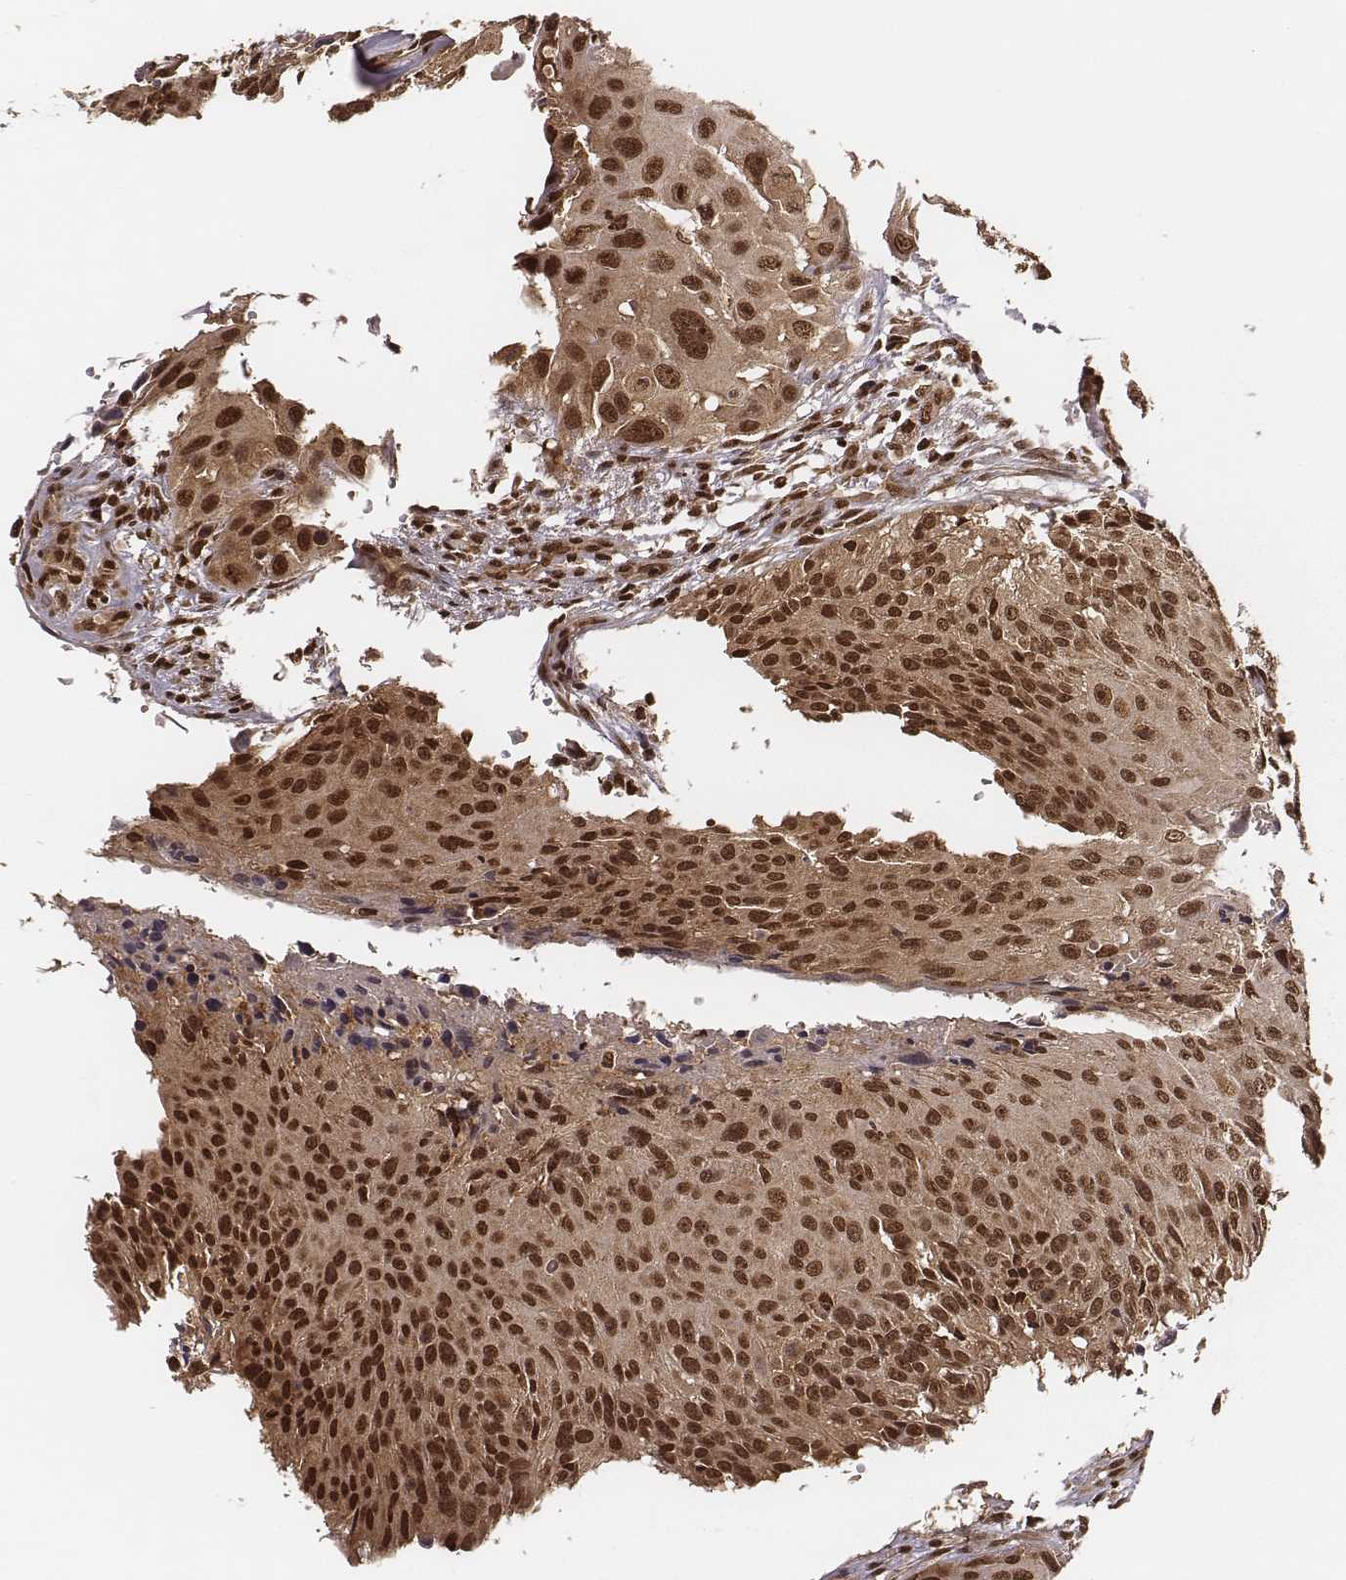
{"staining": {"intensity": "moderate", "quantity": ">75%", "location": "cytoplasmic/membranous,nuclear"}, "tissue": "urothelial cancer", "cell_type": "Tumor cells", "image_type": "cancer", "snomed": [{"axis": "morphology", "description": "Urothelial carcinoma, NOS"}, {"axis": "topography", "description": "Urinary bladder"}], "caption": "Tumor cells reveal medium levels of moderate cytoplasmic/membranous and nuclear staining in approximately >75% of cells in urothelial cancer.", "gene": "NFX1", "patient": {"sex": "male", "age": 55}}